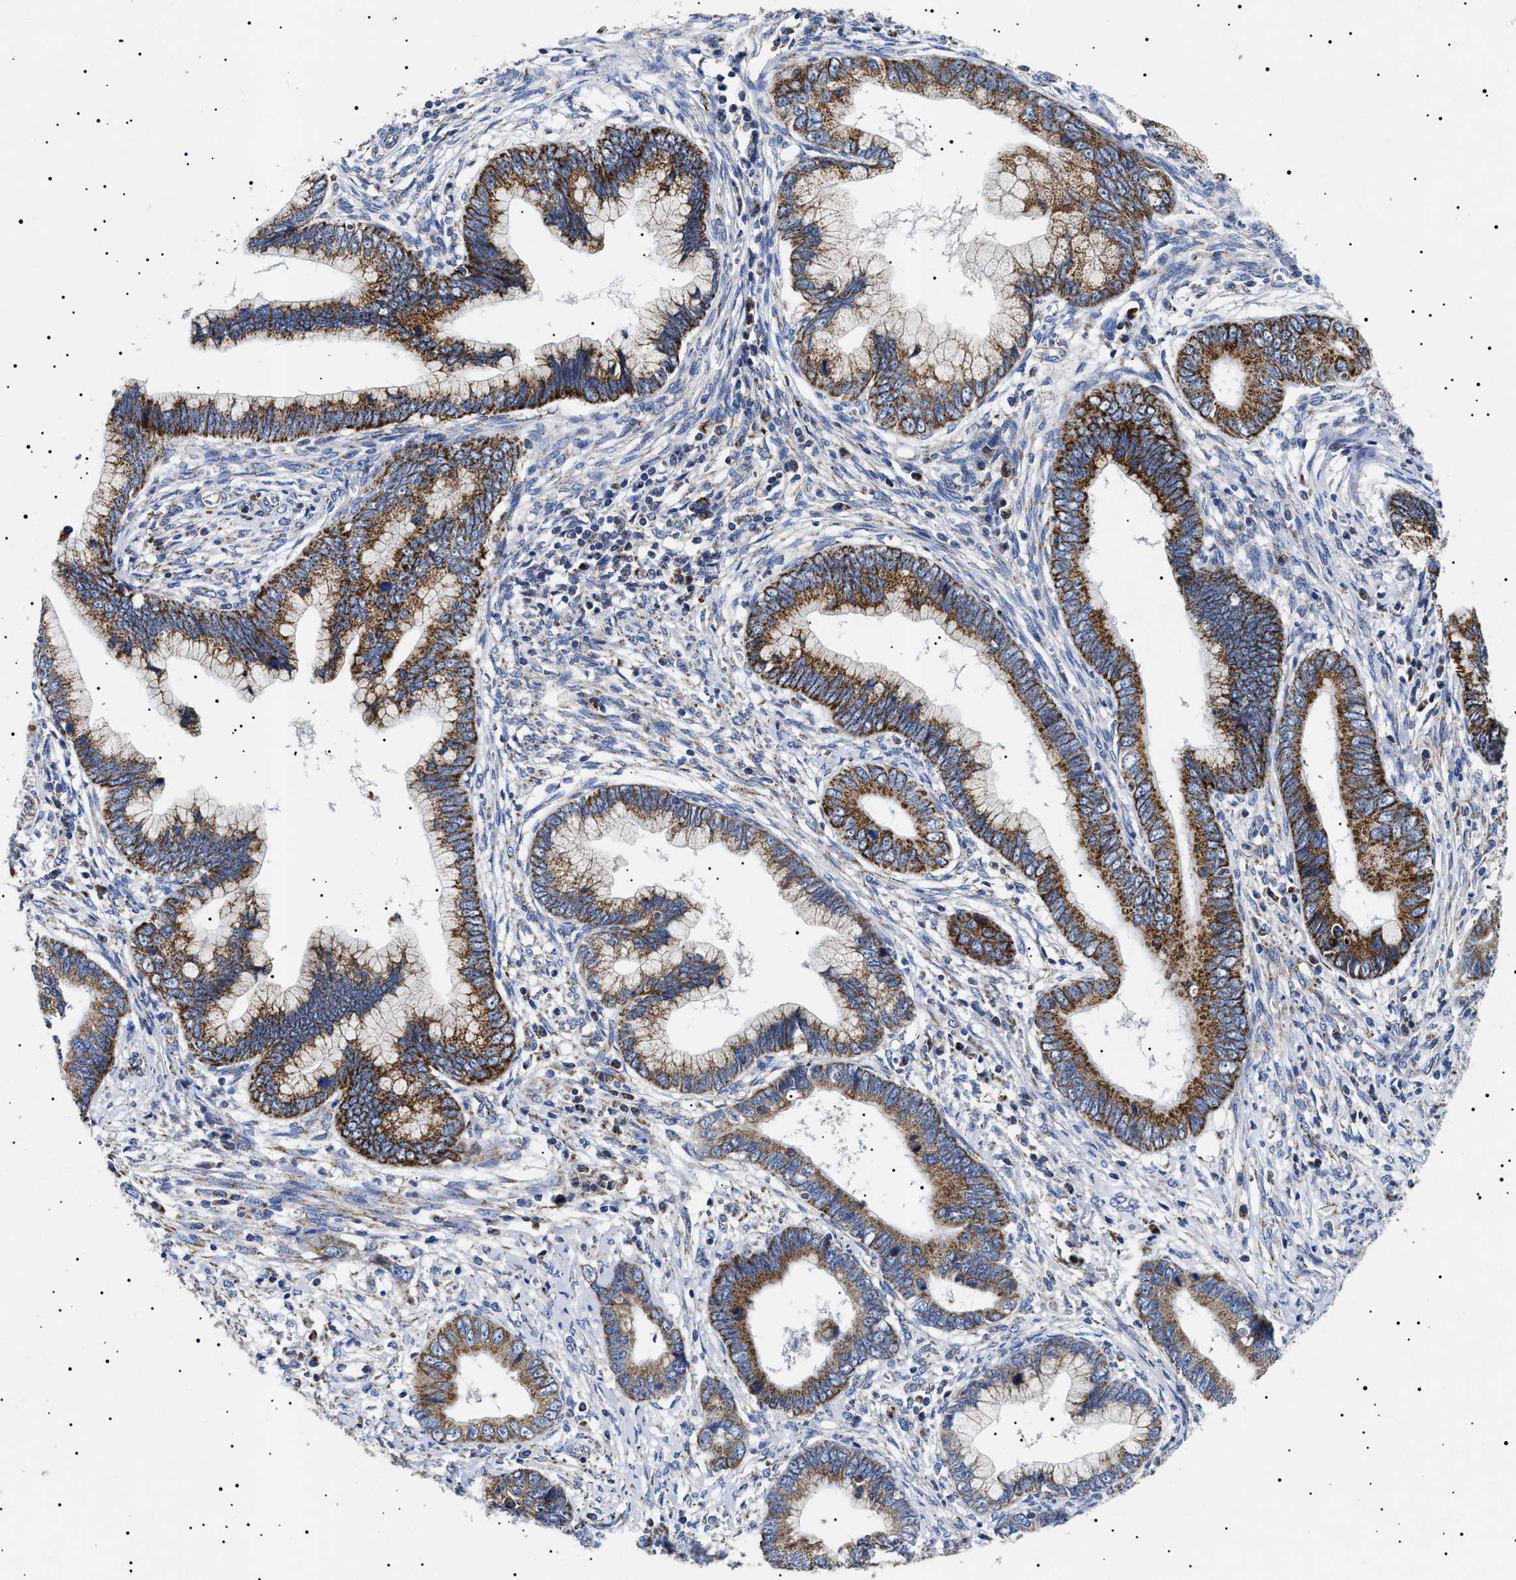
{"staining": {"intensity": "strong", "quantity": ">75%", "location": "cytoplasmic/membranous"}, "tissue": "cervical cancer", "cell_type": "Tumor cells", "image_type": "cancer", "snomed": [{"axis": "morphology", "description": "Adenocarcinoma, NOS"}, {"axis": "topography", "description": "Cervix"}], "caption": "Strong cytoplasmic/membranous protein staining is present in approximately >75% of tumor cells in cervical cancer (adenocarcinoma).", "gene": "CHRDL2", "patient": {"sex": "female", "age": 44}}